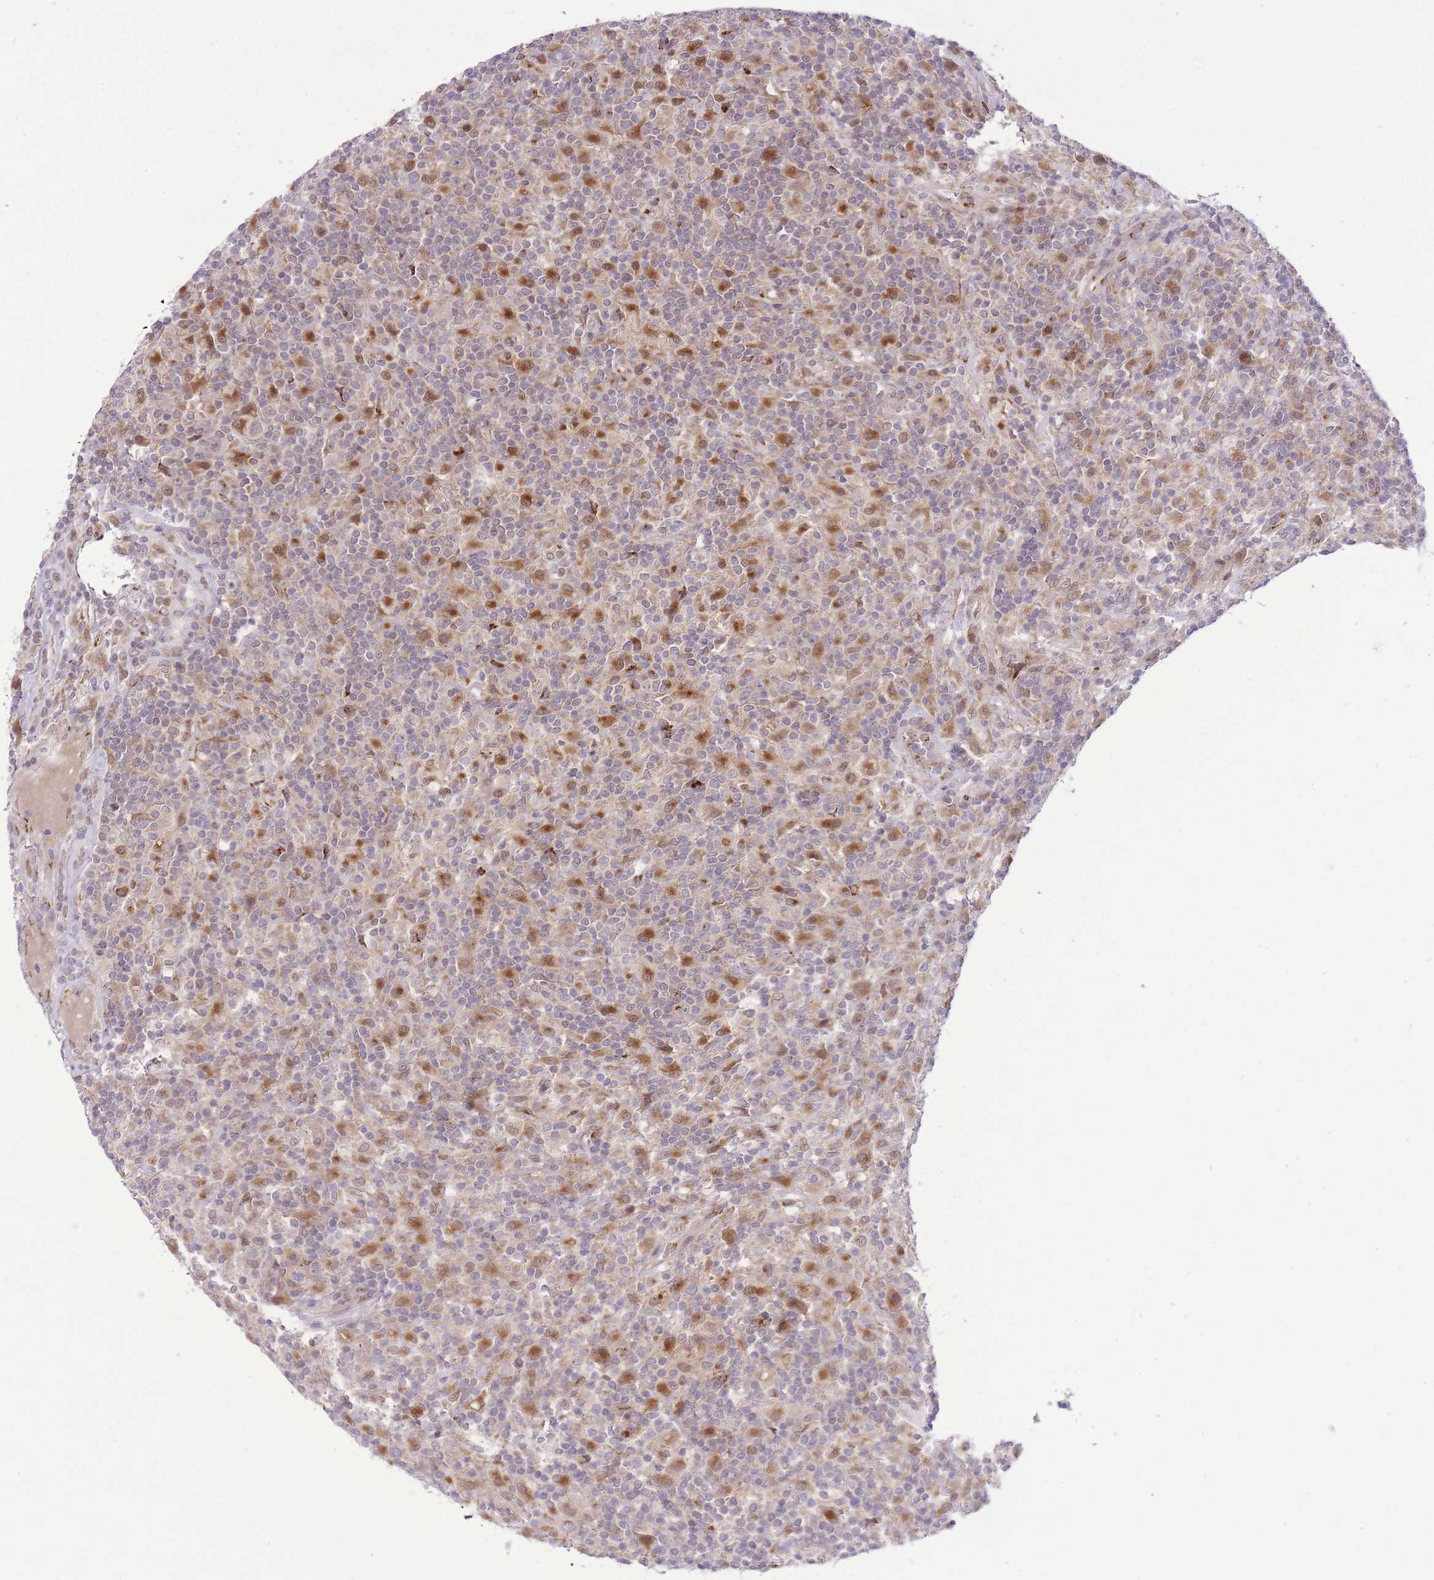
{"staining": {"intensity": "negative", "quantity": "none", "location": "none"}, "tissue": "lymphoma", "cell_type": "Tumor cells", "image_type": "cancer", "snomed": [{"axis": "morphology", "description": "Hodgkin's disease, NOS"}, {"axis": "topography", "description": "Lymph node"}], "caption": "Tumor cells show no significant positivity in Hodgkin's disease.", "gene": "ZBED5", "patient": {"sex": "male", "age": 70}}